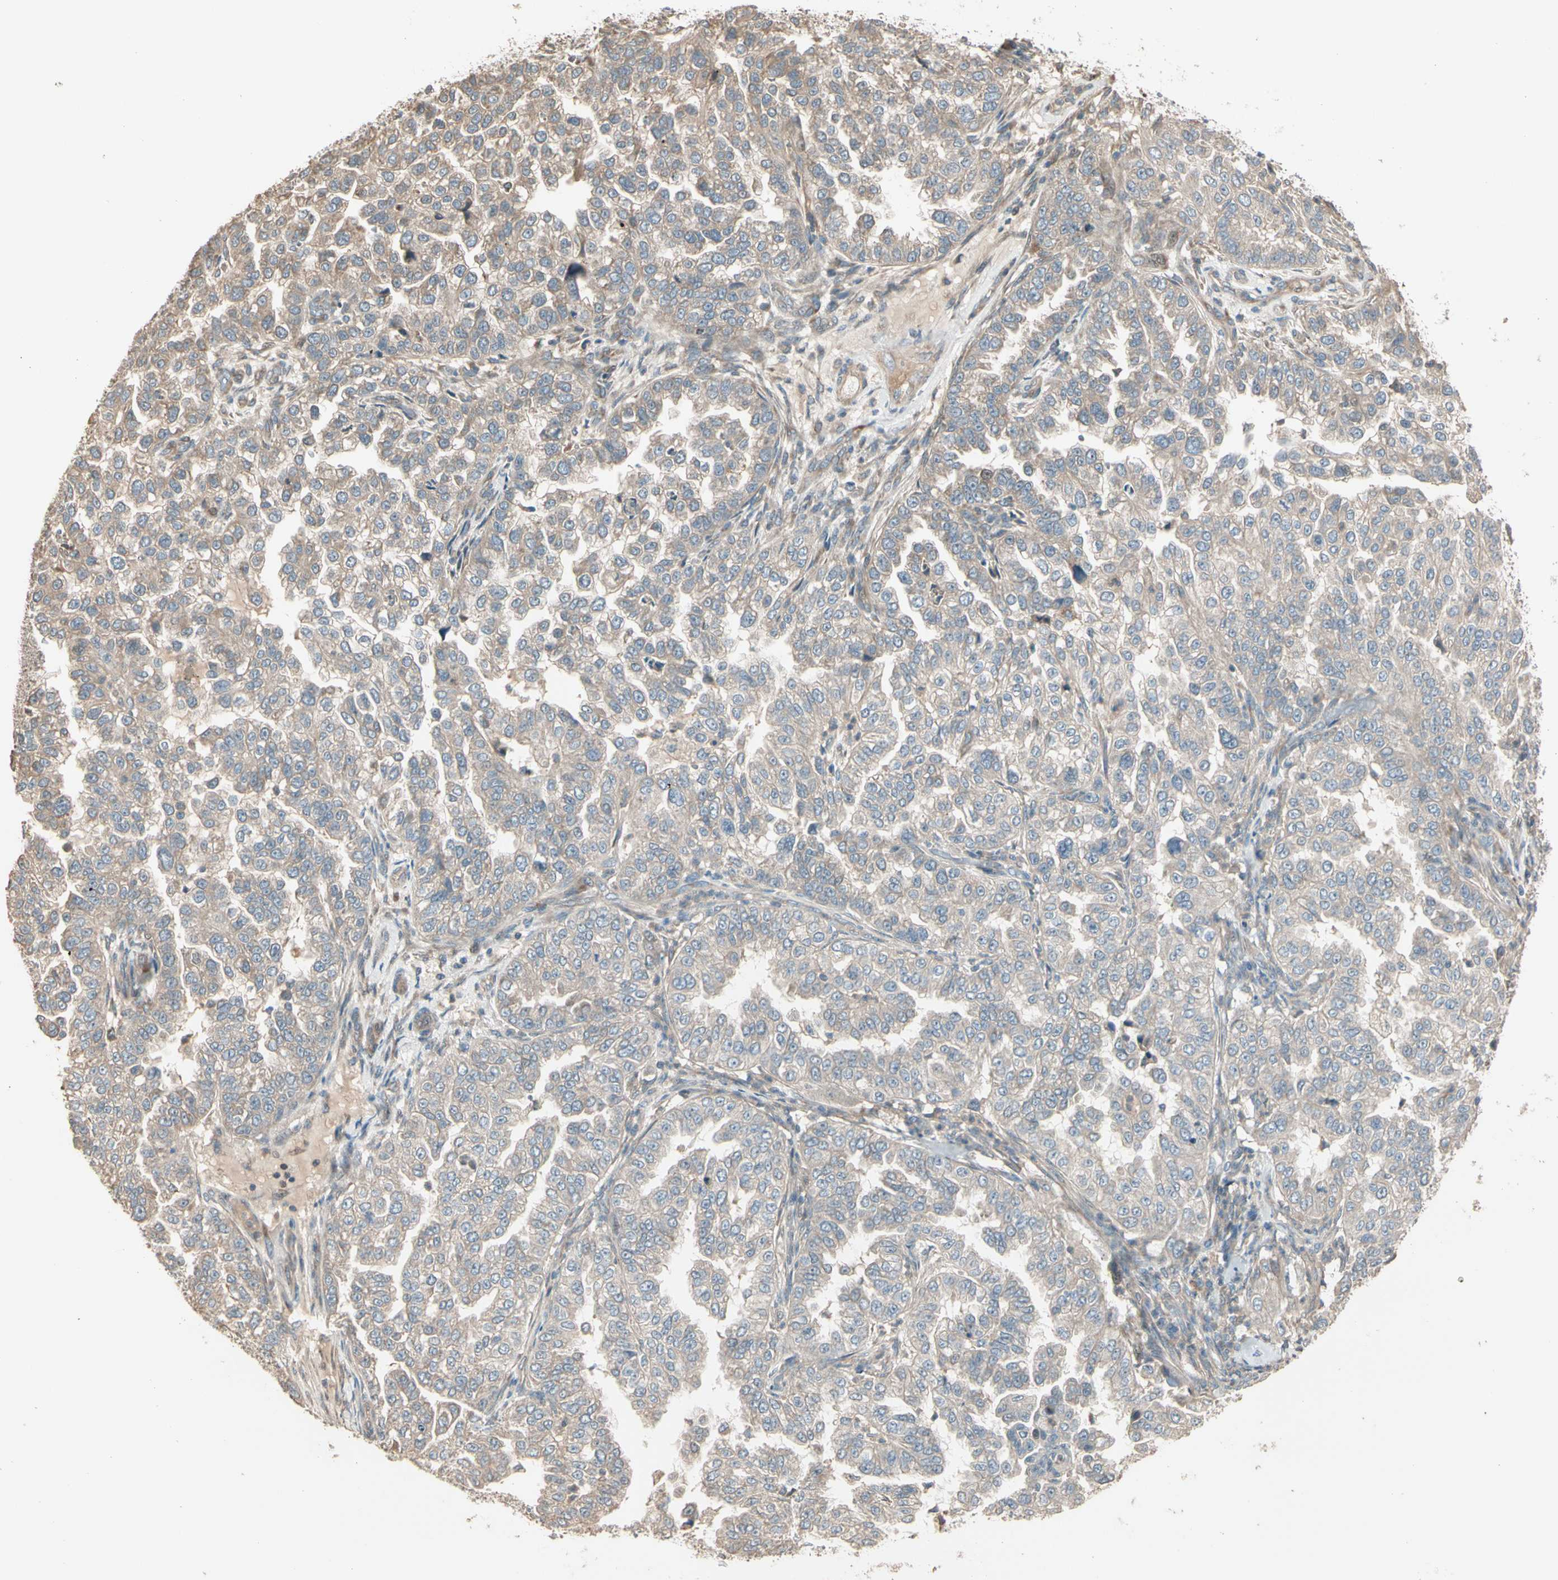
{"staining": {"intensity": "weak", "quantity": ">75%", "location": "cytoplasmic/membranous"}, "tissue": "endometrial cancer", "cell_type": "Tumor cells", "image_type": "cancer", "snomed": [{"axis": "morphology", "description": "Adenocarcinoma, NOS"}, {"axis": "topography", "description": "Endometrium"}], "caption": "Adenocarcinoma (endometrial) stained for a protein (brown) displays weak cytoplasmic/membranous positive staining in approximately >75% of tumor cells.", "gene": "TNFRSF21", "patient": {"sex": "female", "age": 85}}